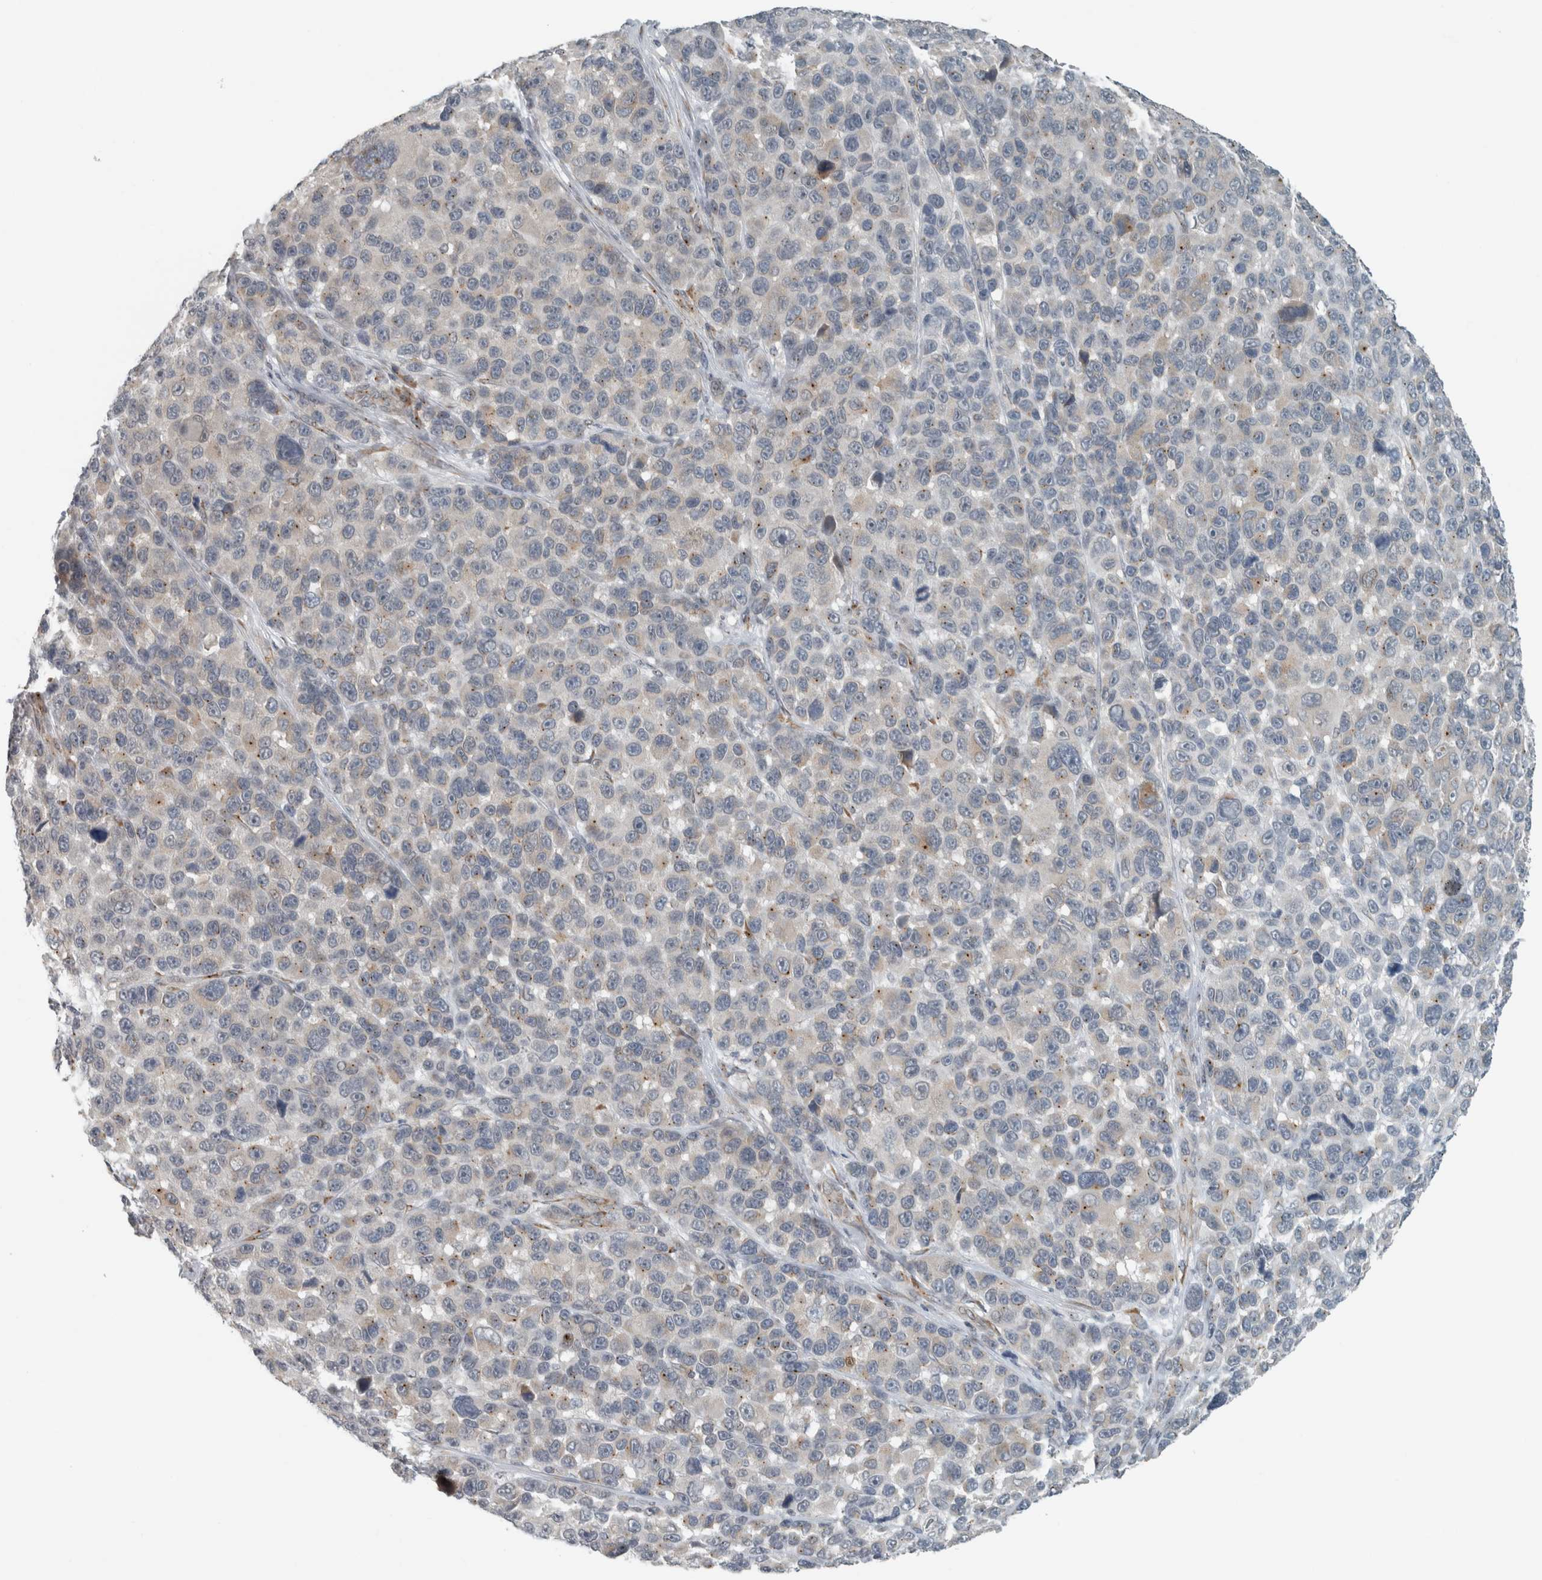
{"staining": {"intensity": "weak", "quantity": "<25%", "location": "cytoplasmic/membranous"}, "tissue": "melanoma", "cell_type": "Tumor cells", "image_type": "cancer", "snomed": [{"axis": "morphology", "description": "Malignant melanoma, NOS"}, {"axis": "topography", "description": "Skin"}], "caption": "Protein analysis of melanoma reveals no significant positivity in tumor cells.", "gene": "KIF1C", "patient": {"sex": "male", "age": 53}}